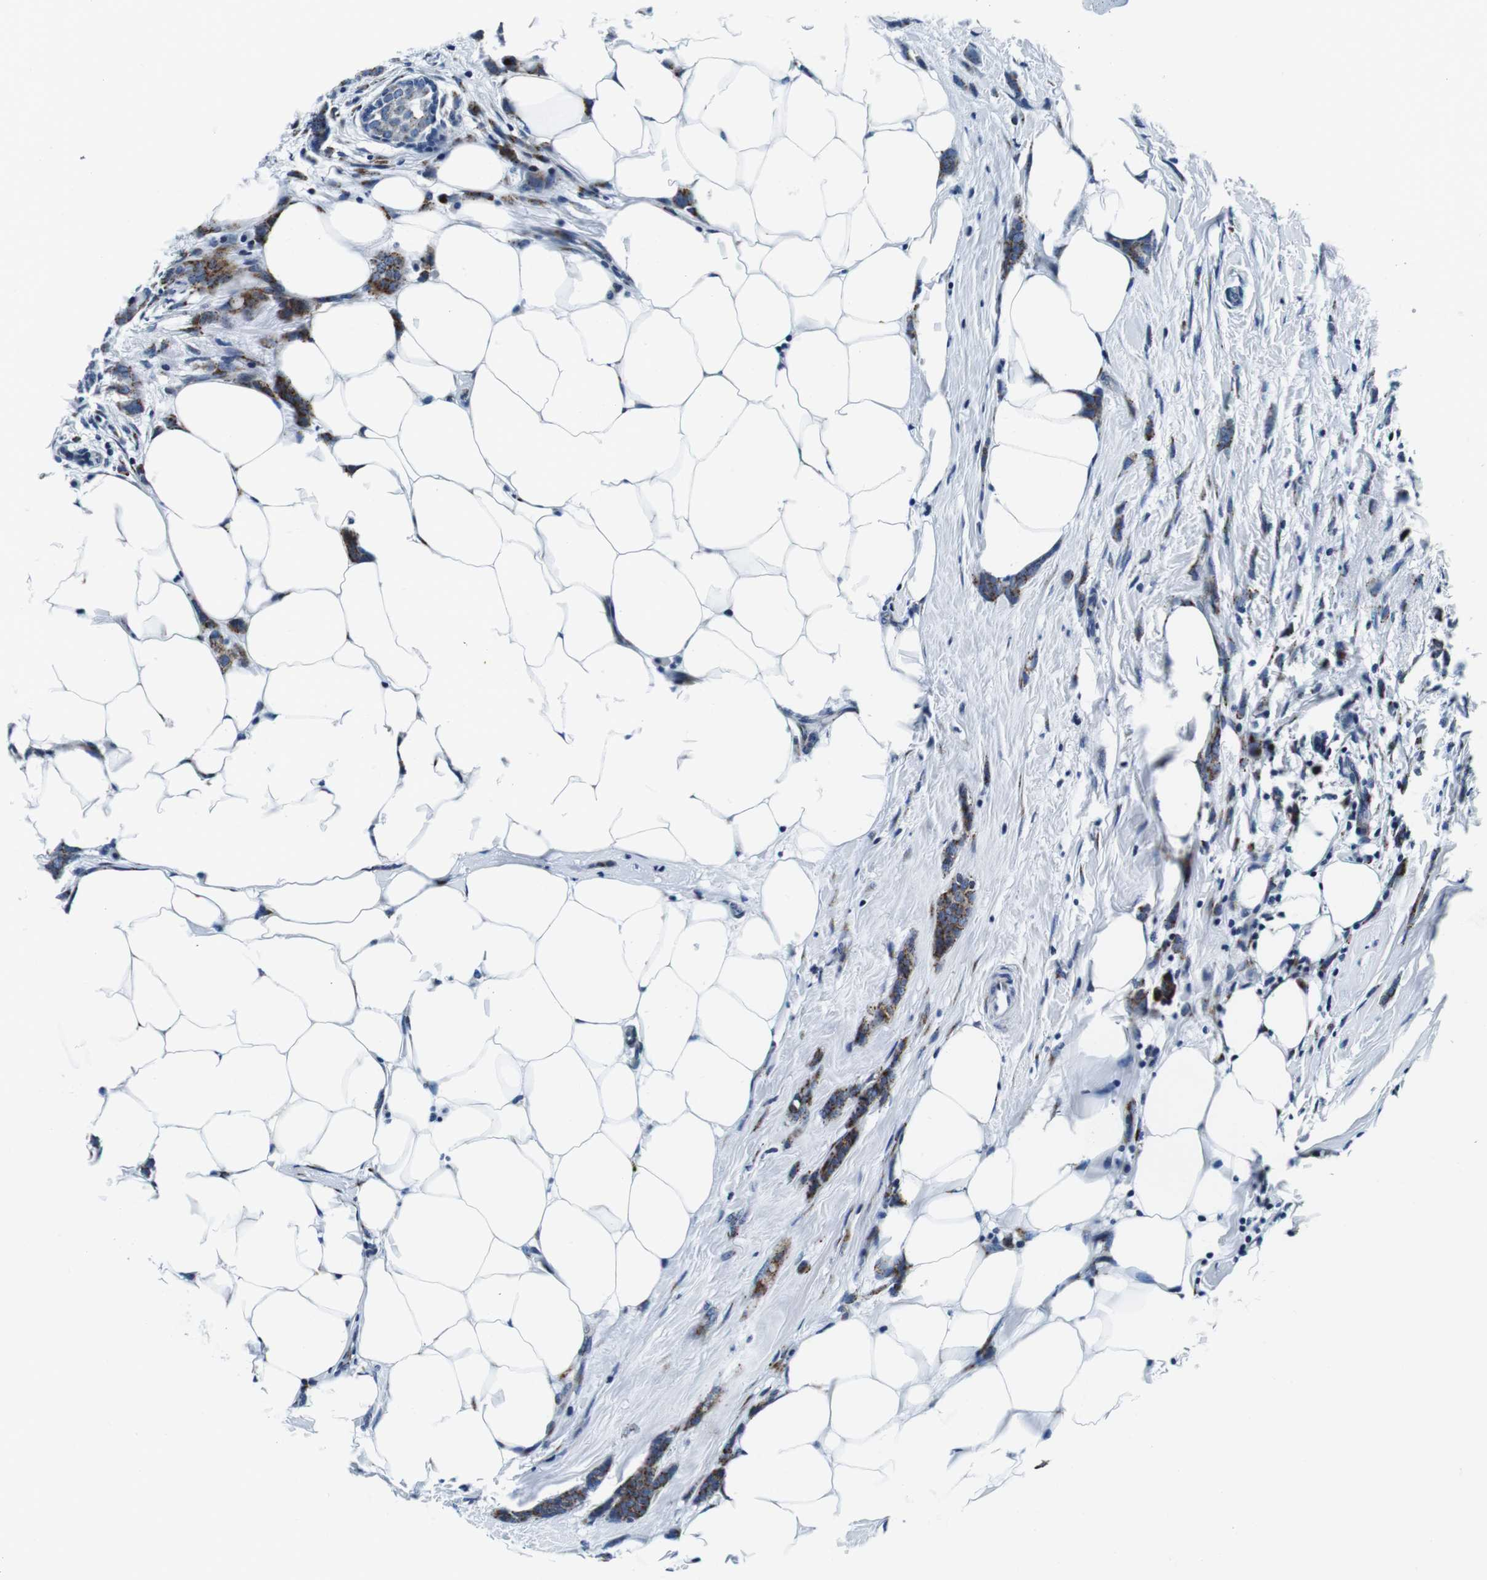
{"staining": {"intensity": "strong", "quantity": ">75%", "location": "cytoplasmic/membranous"}, "tissue": "breast cancer", "cell_type": "Tumor cells", "image_type": "cancer", "snomed": [{"axis": "morphology", "description": "Lobular carcinoma, in situ"}, {"axis": "morphology", "description": "Lobular carcinoma"}, {"axis": "topography", "description": "Breast"}], "caption": "The photomicrograph demonstrates a brown stain indicating the presence of a protein in the cytoplasmic/membranous of tumor cells in breast lobular carcinoma.", "gene": "FAR2", "patient": {"sex": "female", "age": 41}}